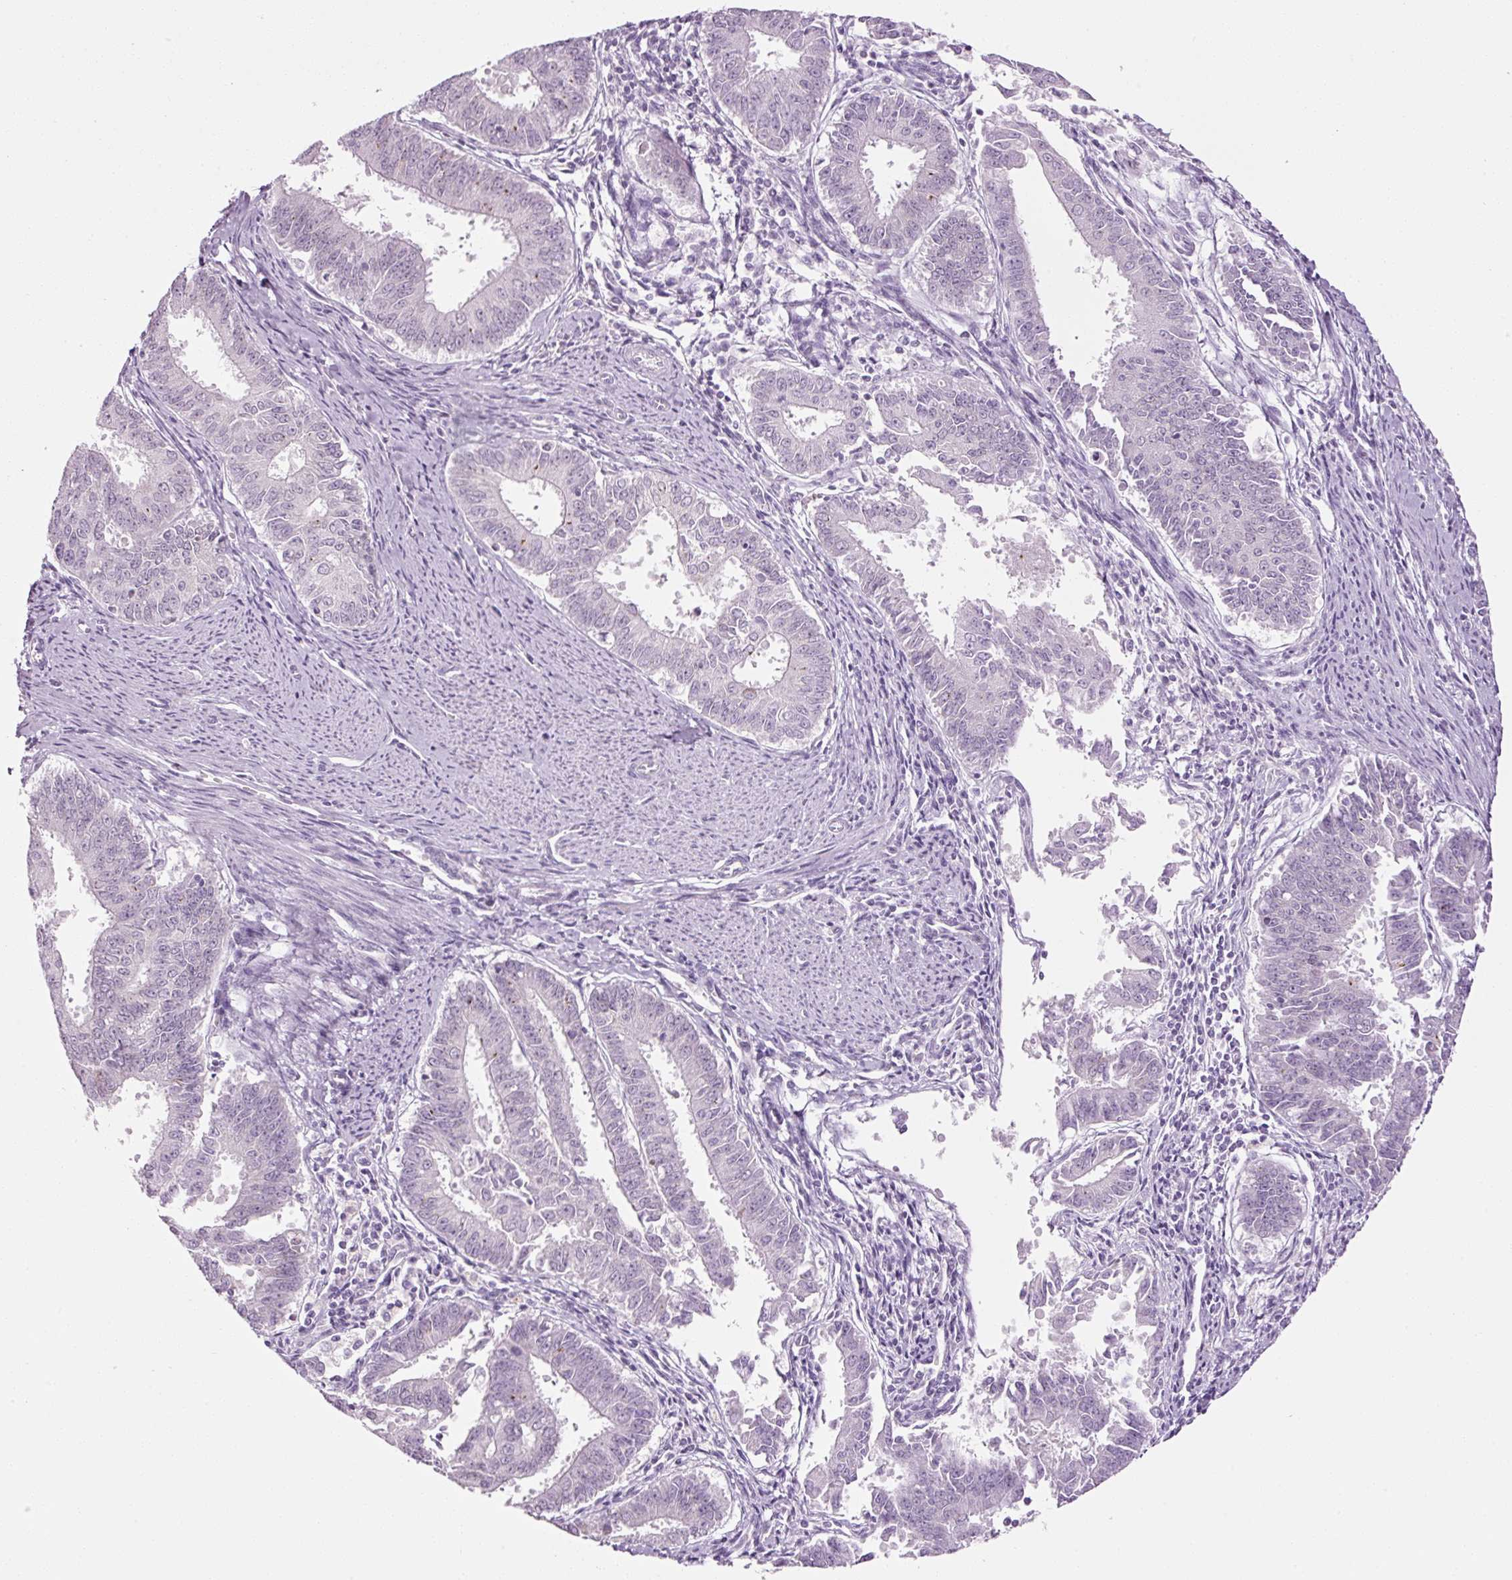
{"staining": {"intensity": "negative", "quantity": "none", "location": "none"}, "tissue": "endometrial cancer", "cell_type": "Tumor cells", "image_type": "cancer", "snomed": [{"axis": "morphology", "description": "Adenocarcinoma, NOS"}, {"axis": "topography", "description": "Endometrium"}], "caption": "Tumor cells show no significant positivity in adenocarcinoma (endometrial).", "gene": "ANKRD20A1", "patient": {"sex": "female", "age": 73}}